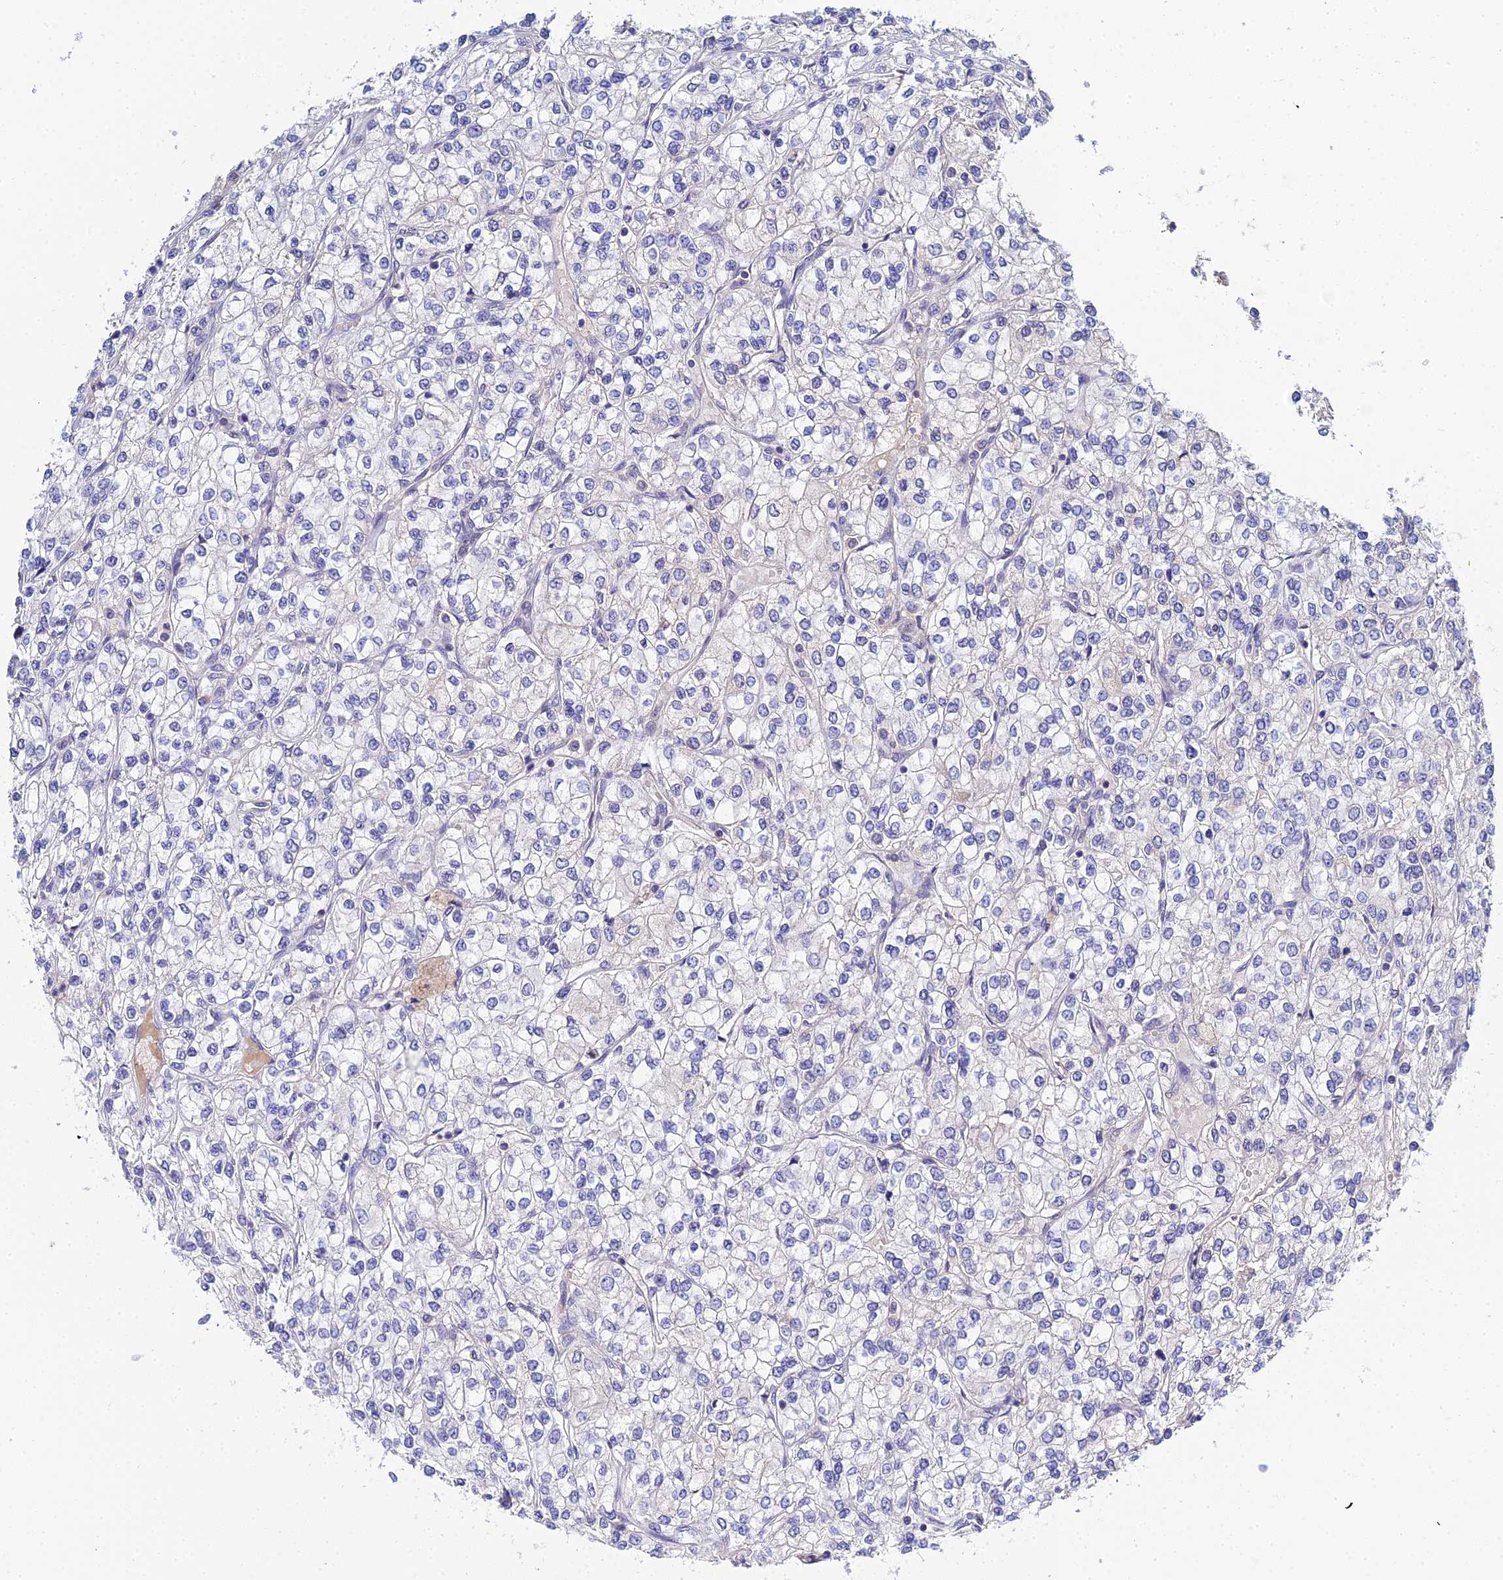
{"staining": {"intensity": "negative", "quantity": "none", "location": "none"}, "tissue": "renal cancer", "cell_type": "Tumor cells", "image_type": "cancer", "snomed": [{"axis": "morphology", "description": "Adenocarcinoma, NOS"}, {"axis": "topography", "description": "Kidney"}], "caption": "Tumor cells show no significant expression in renal cancer (adenocarcinoma). The staining was performed using DAB (3,3'-diaminobenzidine) to visualize the protein expression in brown, while the nuclei were stained in blue with hematoxylin (Magnification: 20x).", "gene": "ZXDA", "patient": {"sex": "male", "age": 80}}